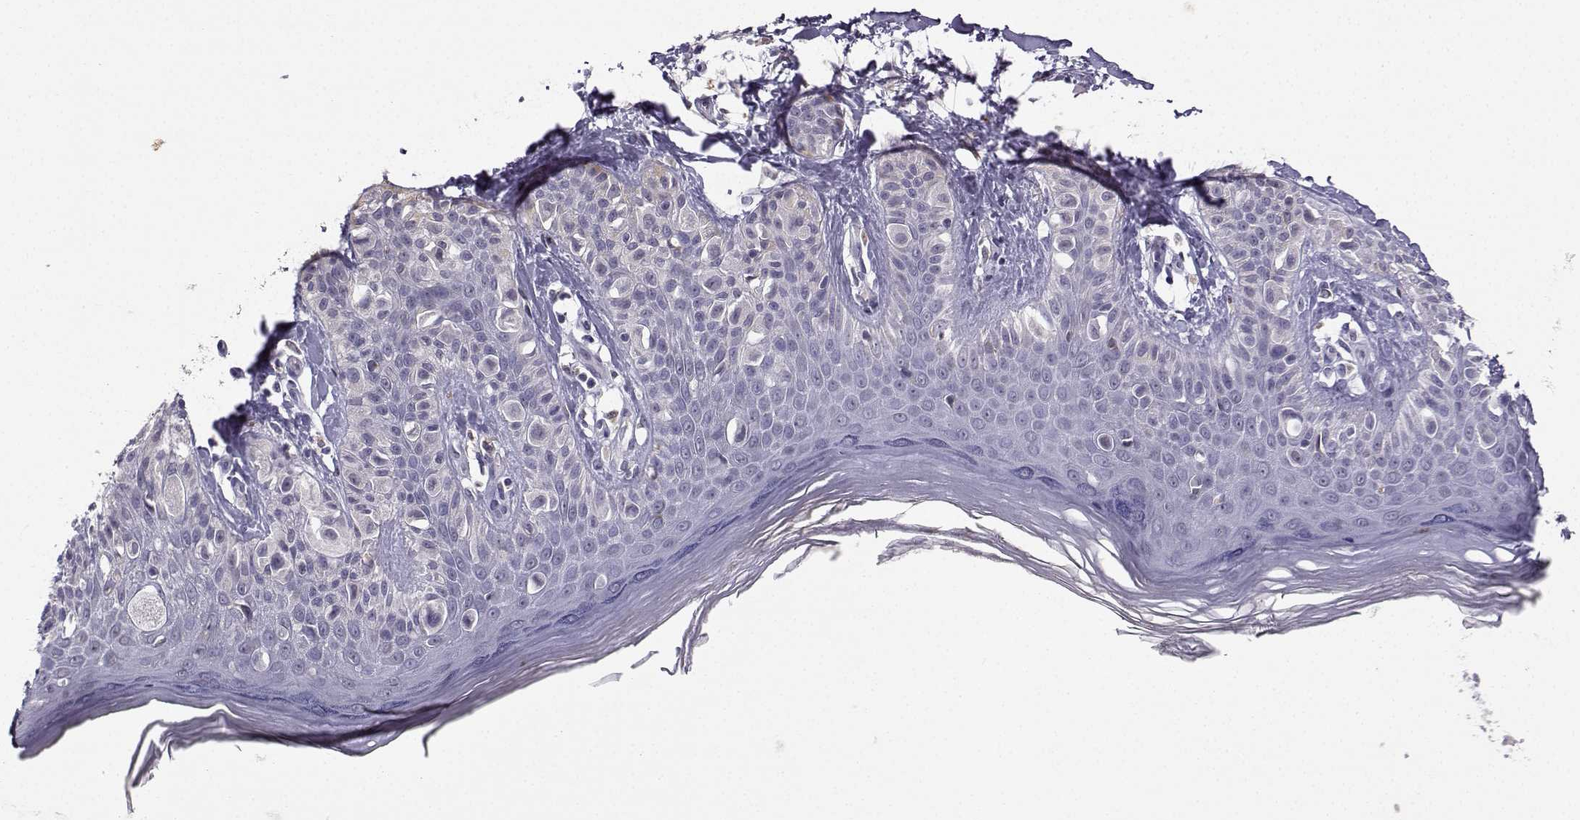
{"staining": {"intensity": "negative", "quantity": "none", "location": "none"}, "tissue": "melanoma", "cell_type": "Tumor cells", "image_type": "cancer", "snomed": [{"axis": "morphology", "description": "Malignant melanoma, NOS"}, {"axis": "topography", "description": "Skin"}], "caption": "An immunohistochemistry histopathology image of melanoma is shown. There is no staining in tumor cells of melanoma.", "gene": "TBR1", "patient": {"sex": "female", "age": 73}}